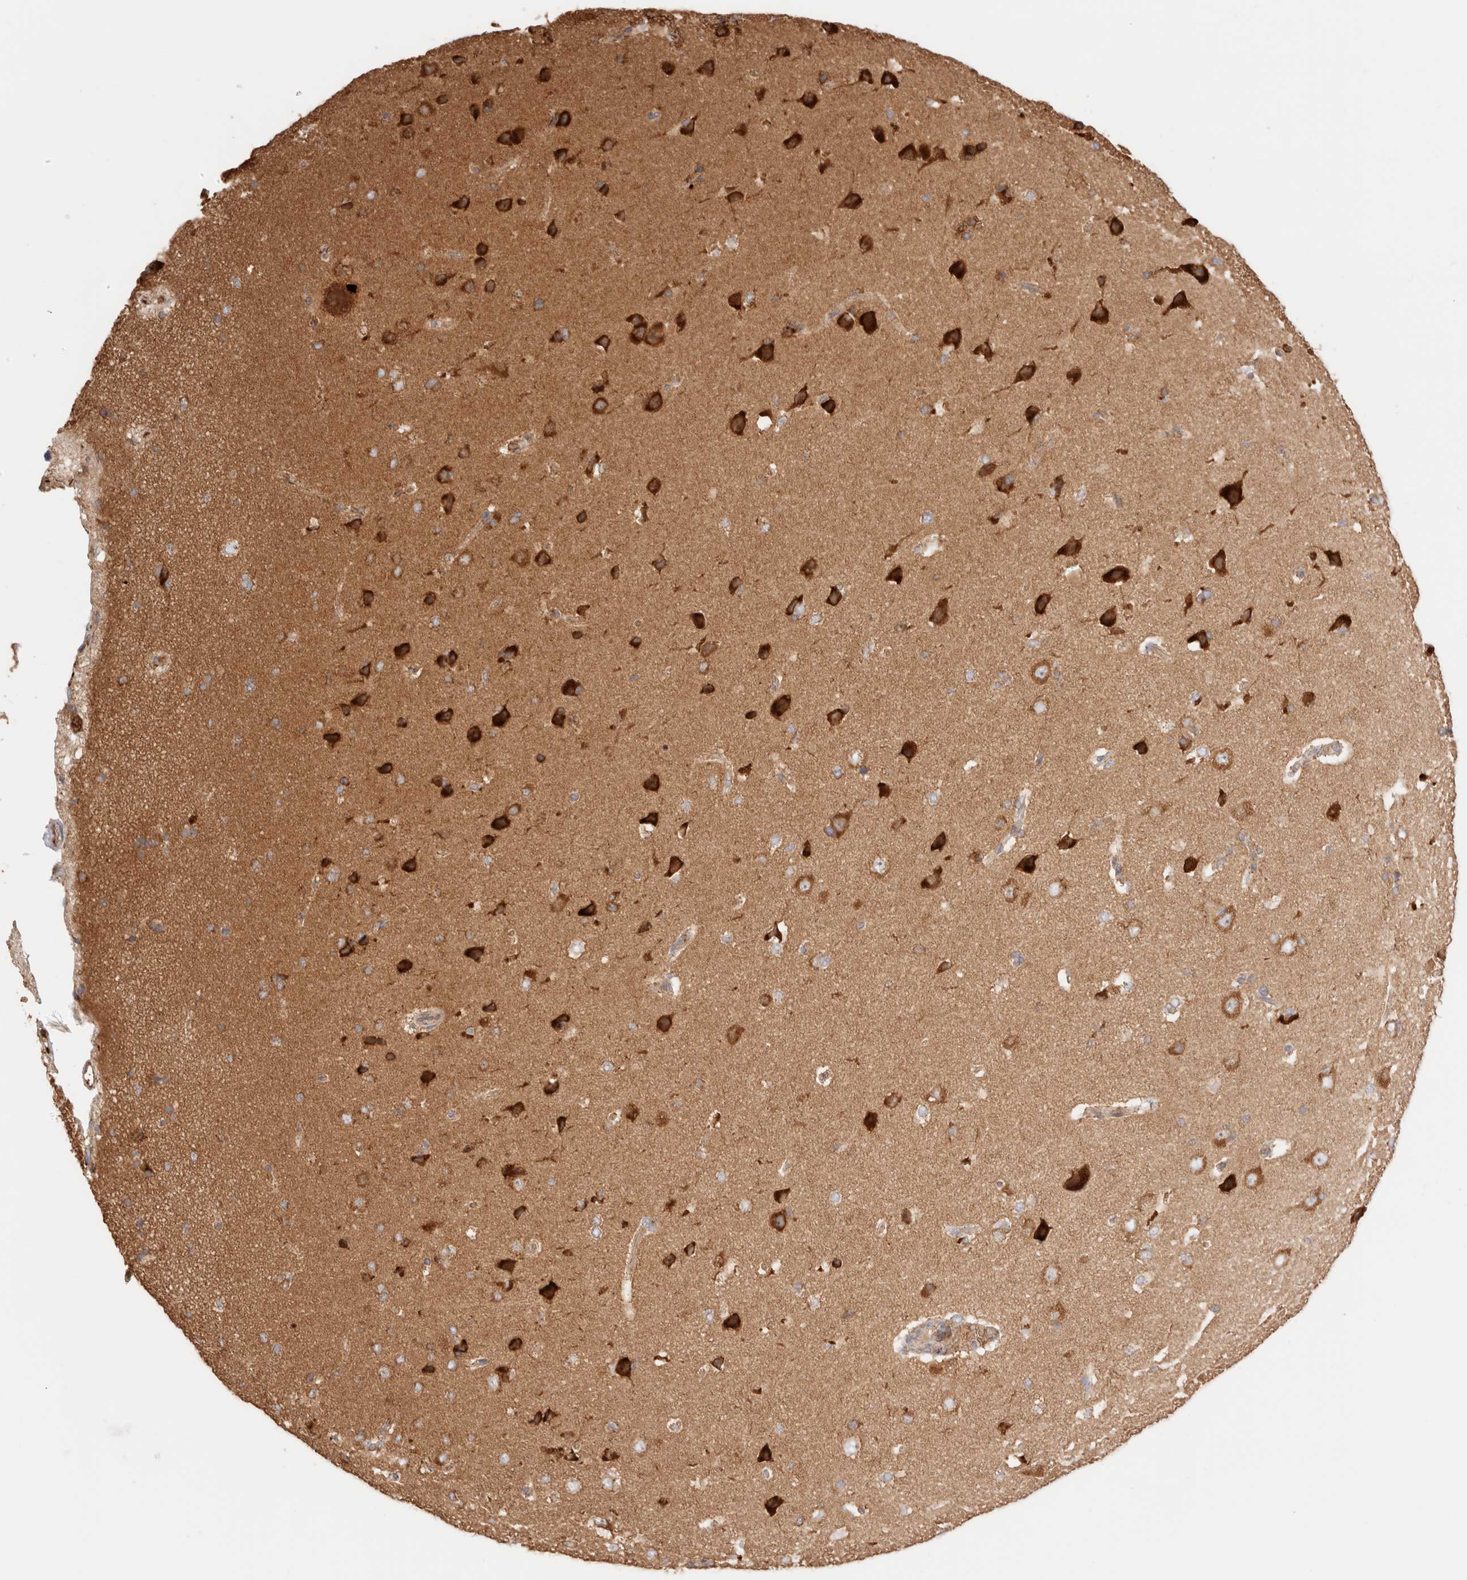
{"staining": {"intensity": "moderate", "quantity": "25%-75%", "location": "cytoplasmic/membranous"}, "tissue": "cerebral cortex", "cell_type": "Endothelial cells", "image_type": "normal", "snomed": [{"axis": "morphology", "description": "Normal tissue, NOS"}, {"axis": "topography", "description": "Cerebral cortex"}], "caption": "This histopathology image demonstrates normal cerebral cortex stained with immunohistochemistry (IHC) to label a protein in brown. The cytoplasmic/membranous of endothelial cells show moderate positivity for the protein. Nuclei are counter-stained blue.", "gene": "UTS2B", "patient": {"sex": "male", "age": 62}}